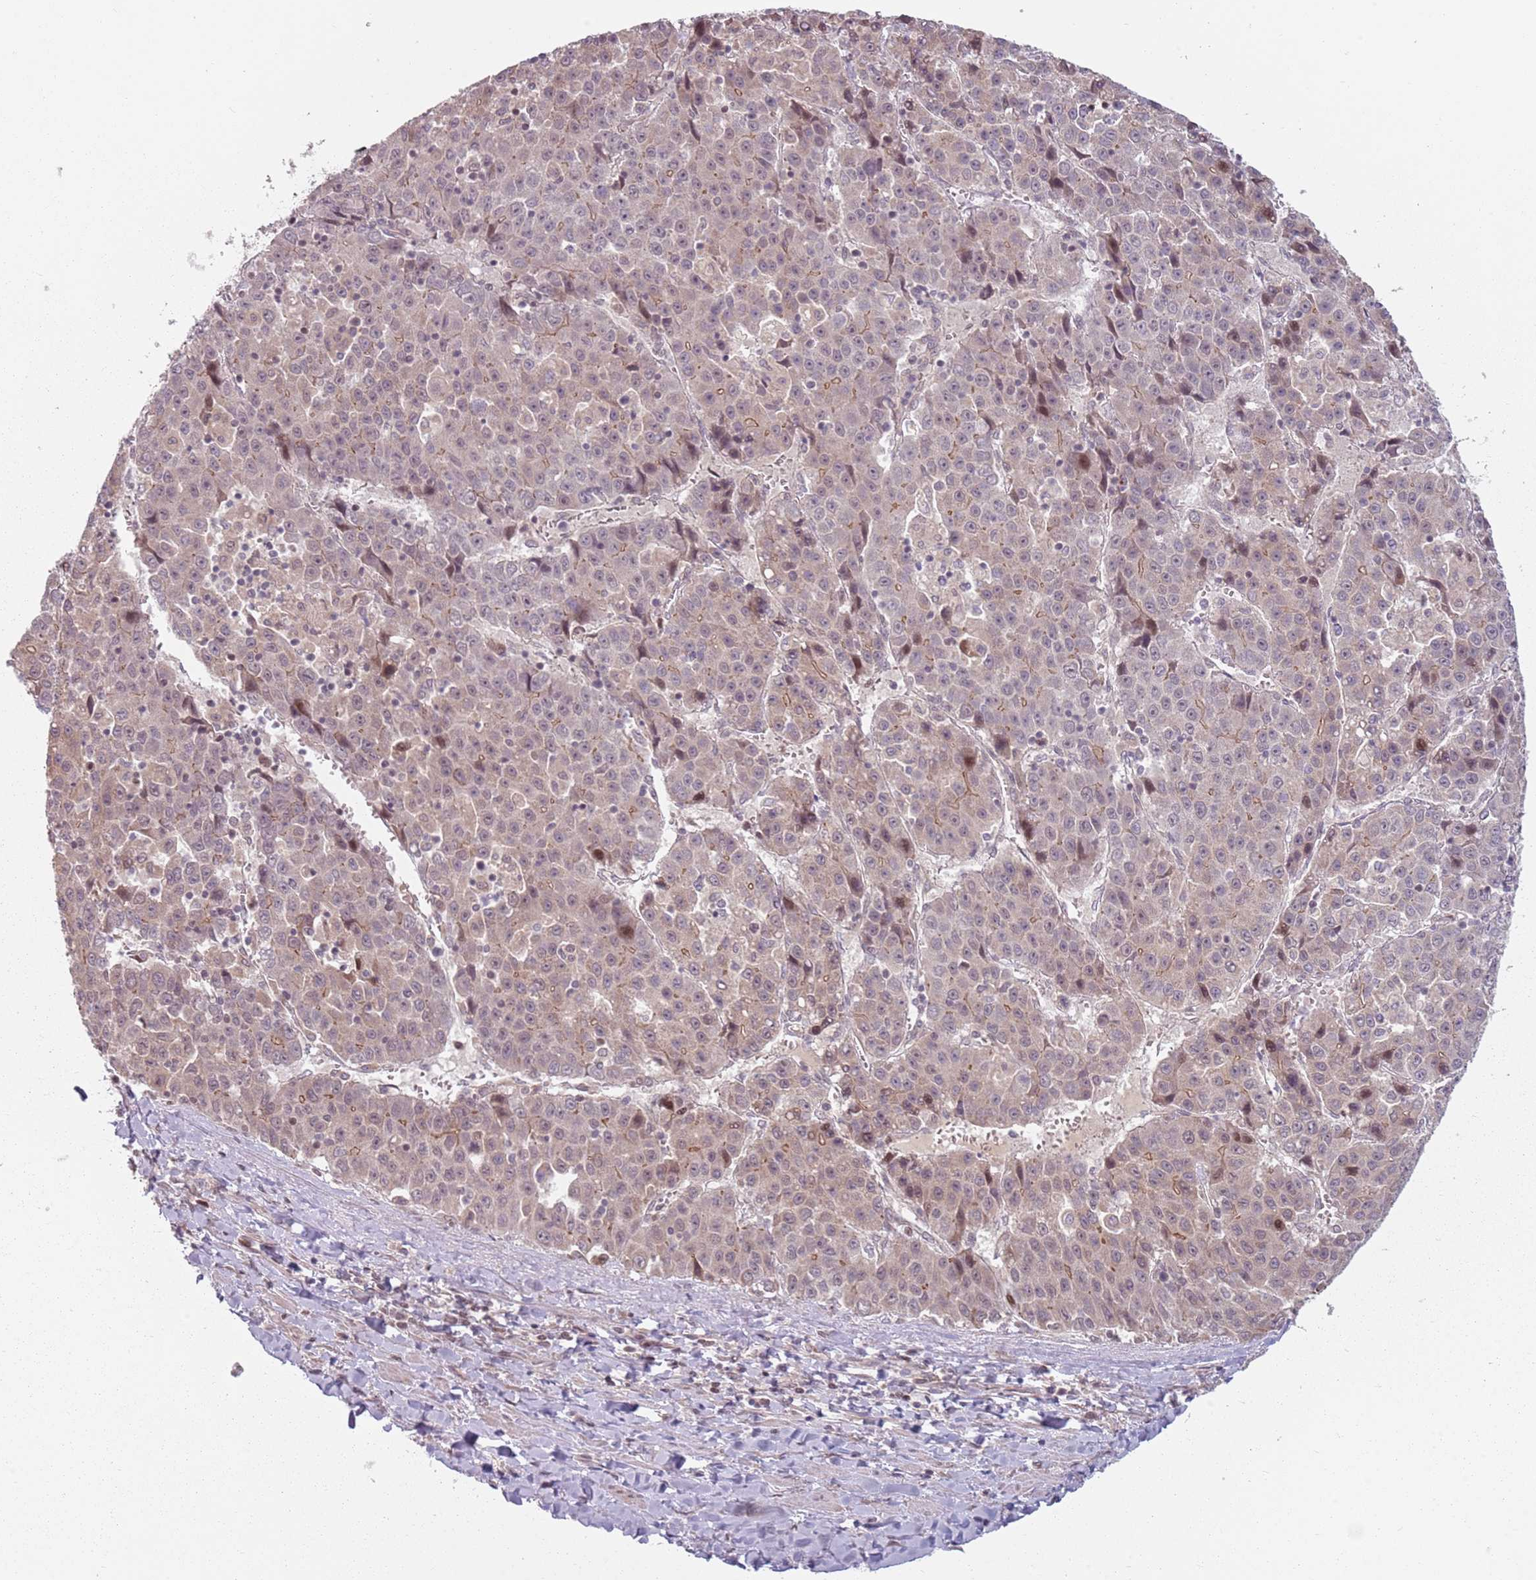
{"staining": {"intensity": "weak", "quantity": "<25%", "location": "cytoplasmic/membranous,nuclear"}, "tissue": "liver cancer", "cell_type": "Tumor cells", "image_type": "cancer", "snomed": [{"axis": "morphology", "description": "Carcinoma, Hepatocellular, NOS"}, {"axis": "topography", "description": "Liver"}], "caption": "Tumor cells are negative for protein expression in human liver cancer (hepatocellular carcinoma). (IHC, brightfield microscopy, high magnification).", "gene": "ADGRG1", "patient": {"sex": "female", "age": 53}}